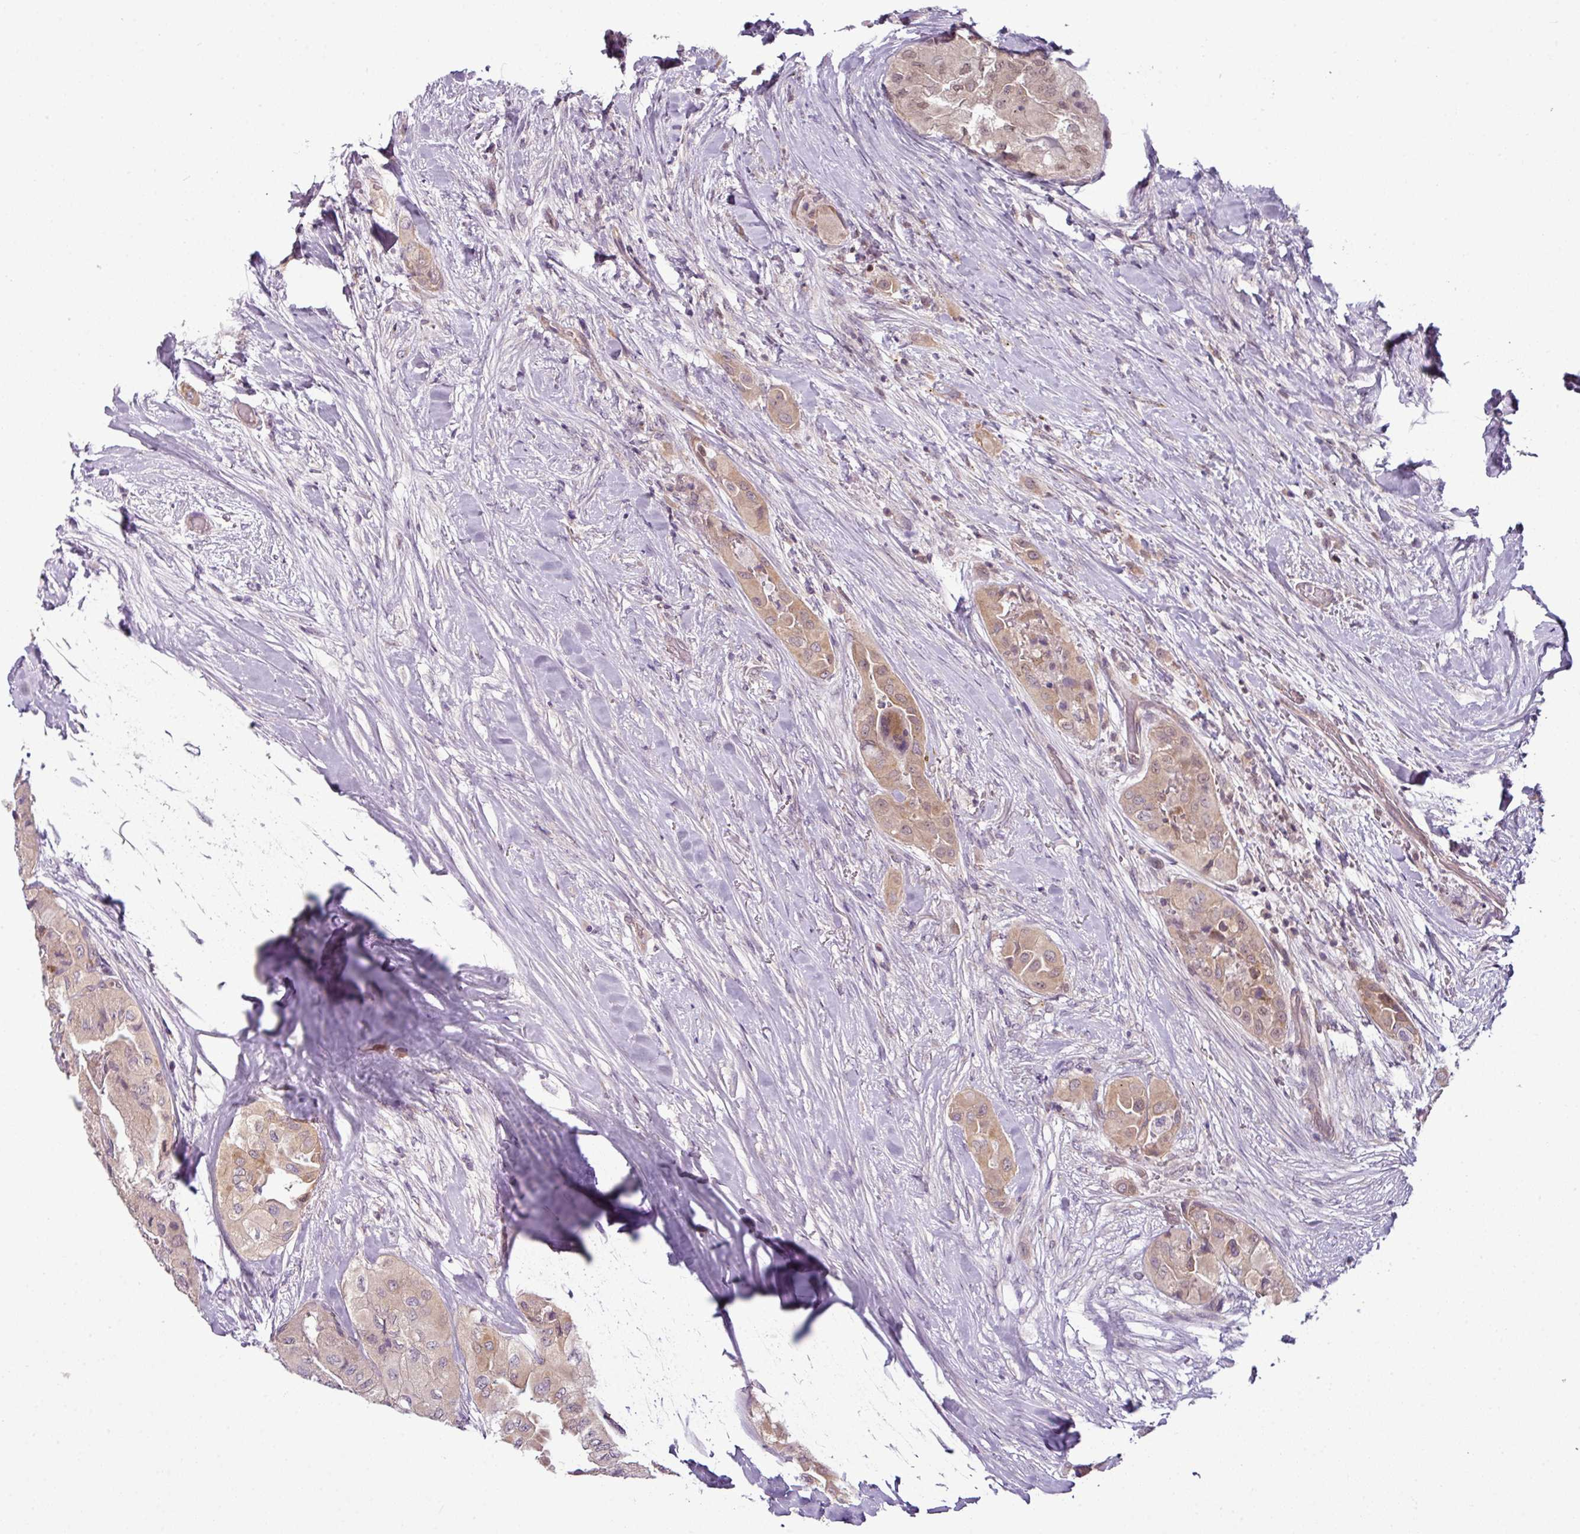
{"staining": {"intensity": "weak", "quantity": "25%-75%", "location": "cytoplasmic/membranous,nuclear"}, "tissue": "thyroid cancer", "cell_type": "Tumor cells", "image_type": "cancer", "snomed": [{"axis": "morphology", "description": "Normal tissue, NOS"}, {"axis": "morphology", "description": "Papillary adenocarcinoma, NOS"}, {"axis": "topography", "description": "Thyroid gland"}], "caption": "A low amount of weak cytoplasmic/membranous and nuclear positivity is seen in approximately 25%-75% of tumor cells in thyroid papillary adenocarcinoma tissue. Using DAB (3,3'-diaminobenzidine) (brown) and hematoxylin (blue) stains, captured at high magnification using brightfield microscopy.", "gene": "DERPC", "patient": {"sex": "female", "age": 59}}